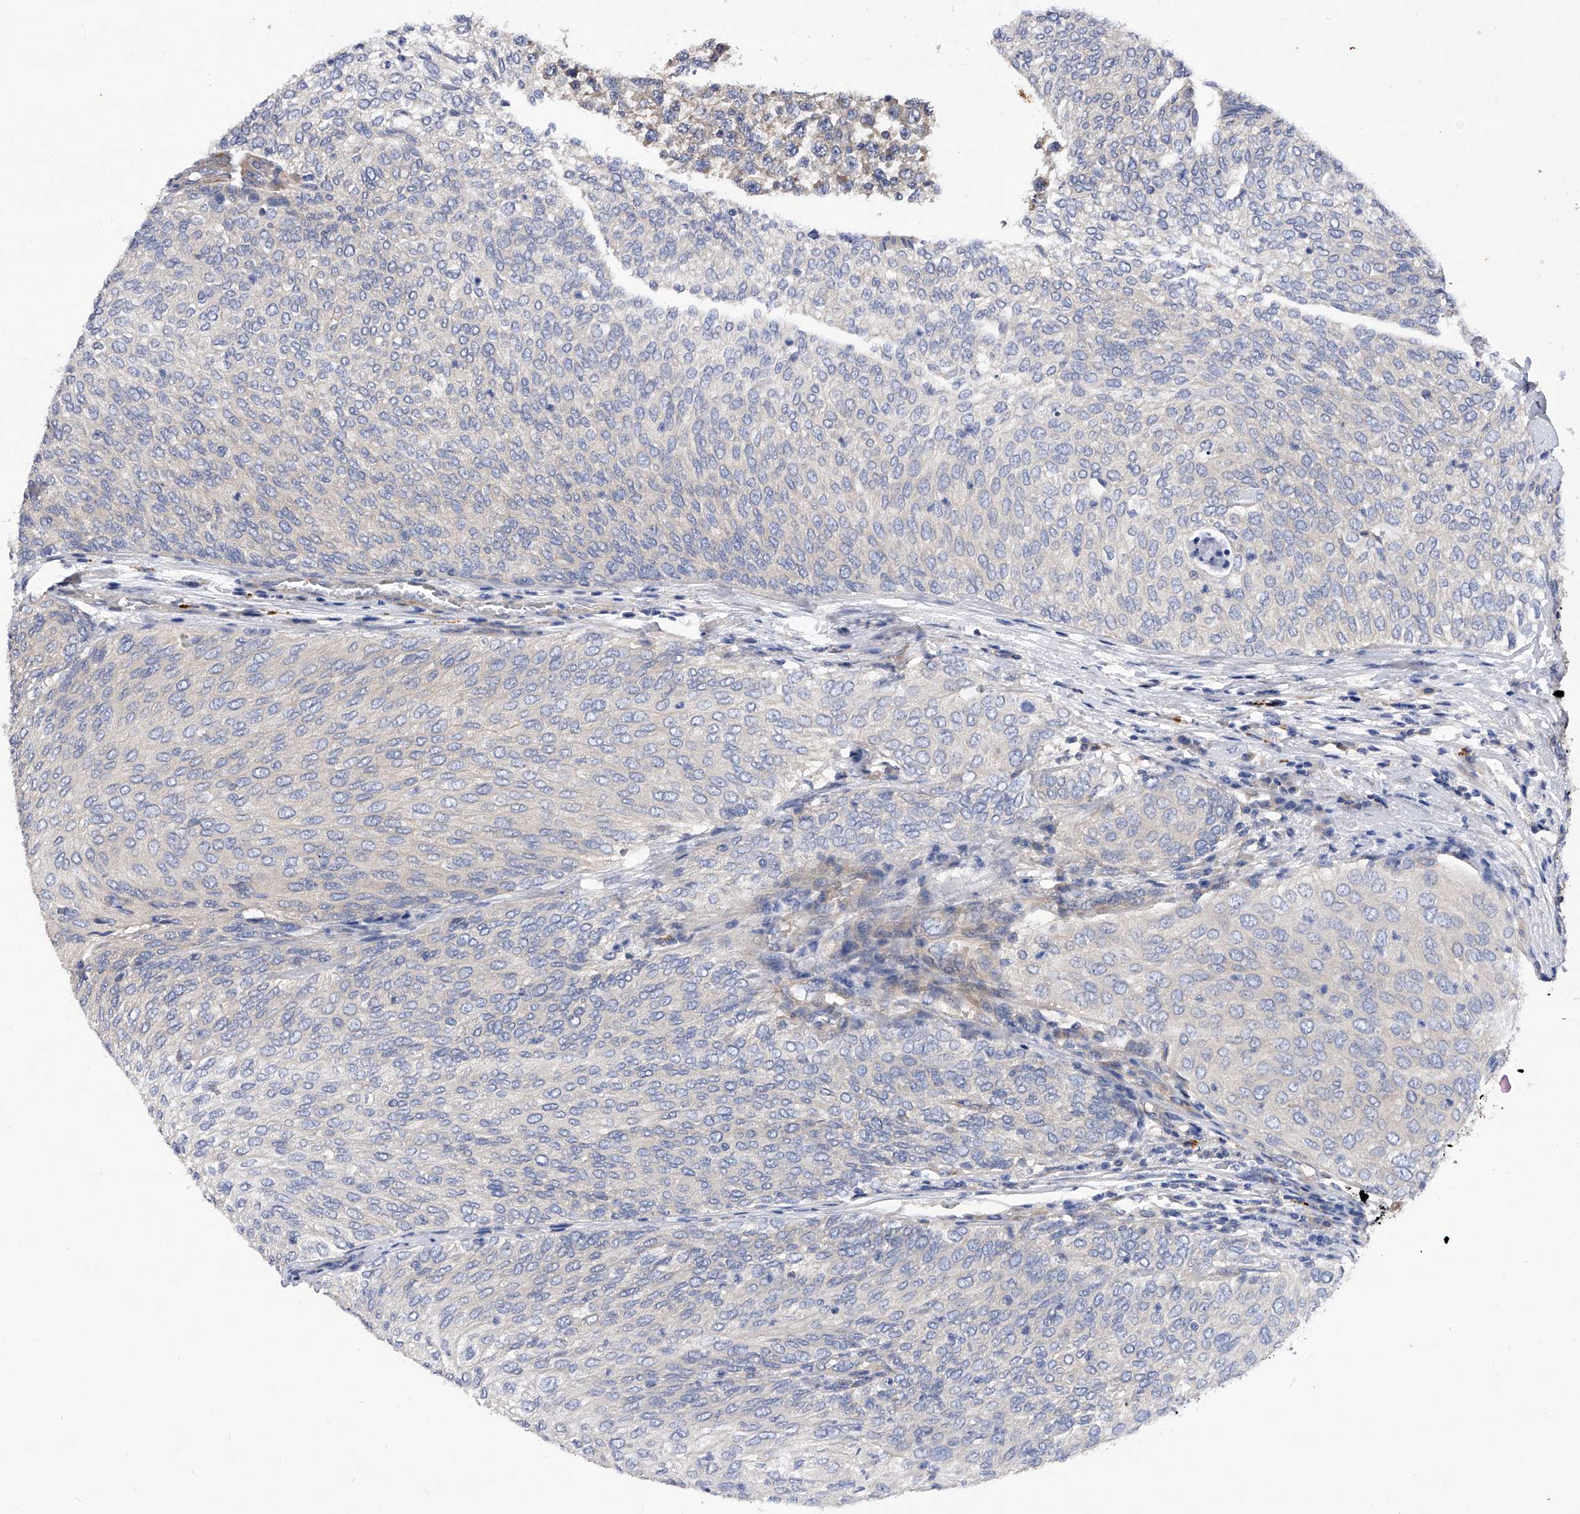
{"staining": {"intensity": "negative", "quantity": "none", "location": "none"}, "tissue": "urothelial cancer", "cell_type": "Tumor cells", "image_type": "cancer", "snomed": [{"axis": "morphology", "description": "Urothelial carcinoma, Low grade"}, {"axis": "topography", "description": "Urinary bladder"}], "caption": "This is a micrograph of IHC staining of urothelial carcinoma (low-grade), which shows no staining in tumor cells.", "gene": "PPP5C", "patient": {"sex": "female", "age": 79}}